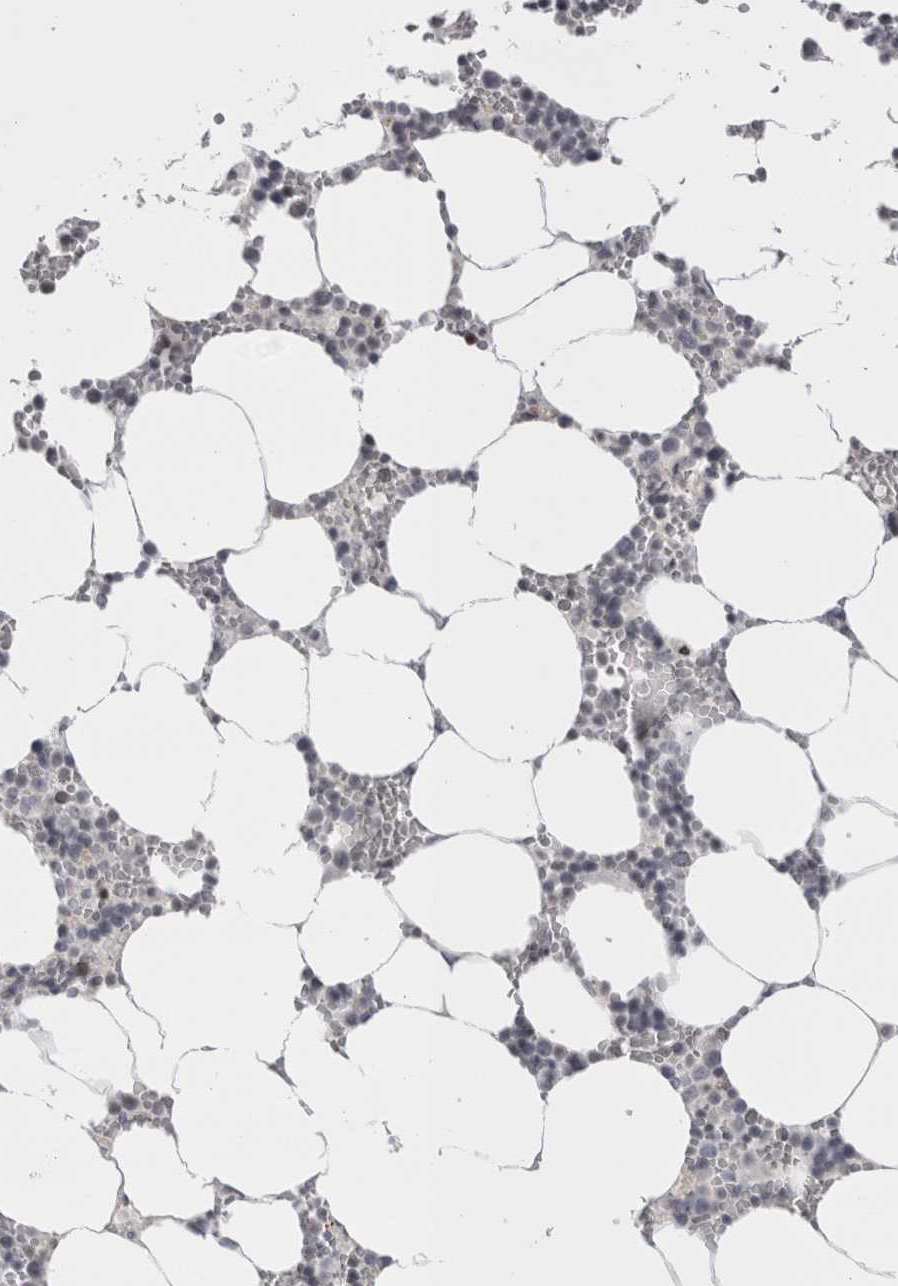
{"staining": {"intensity": "negative", "quantity": "none", "location": "none"}, "tissue": "bone marrow", "cell_type": "Hematopoietic cells", "image_type": "normal", "snomed": [{"axis": "morphology", "description": "Normal tissue, NOS"}, {"axis": "topography", "description": "Bone marrow"}], "caption": "Photomicrograph shows no protein staining in hematopoietic cells of normal bone marrow.", "gene": "FNDC8", "patient": {"sex": "male", "age": 70}}